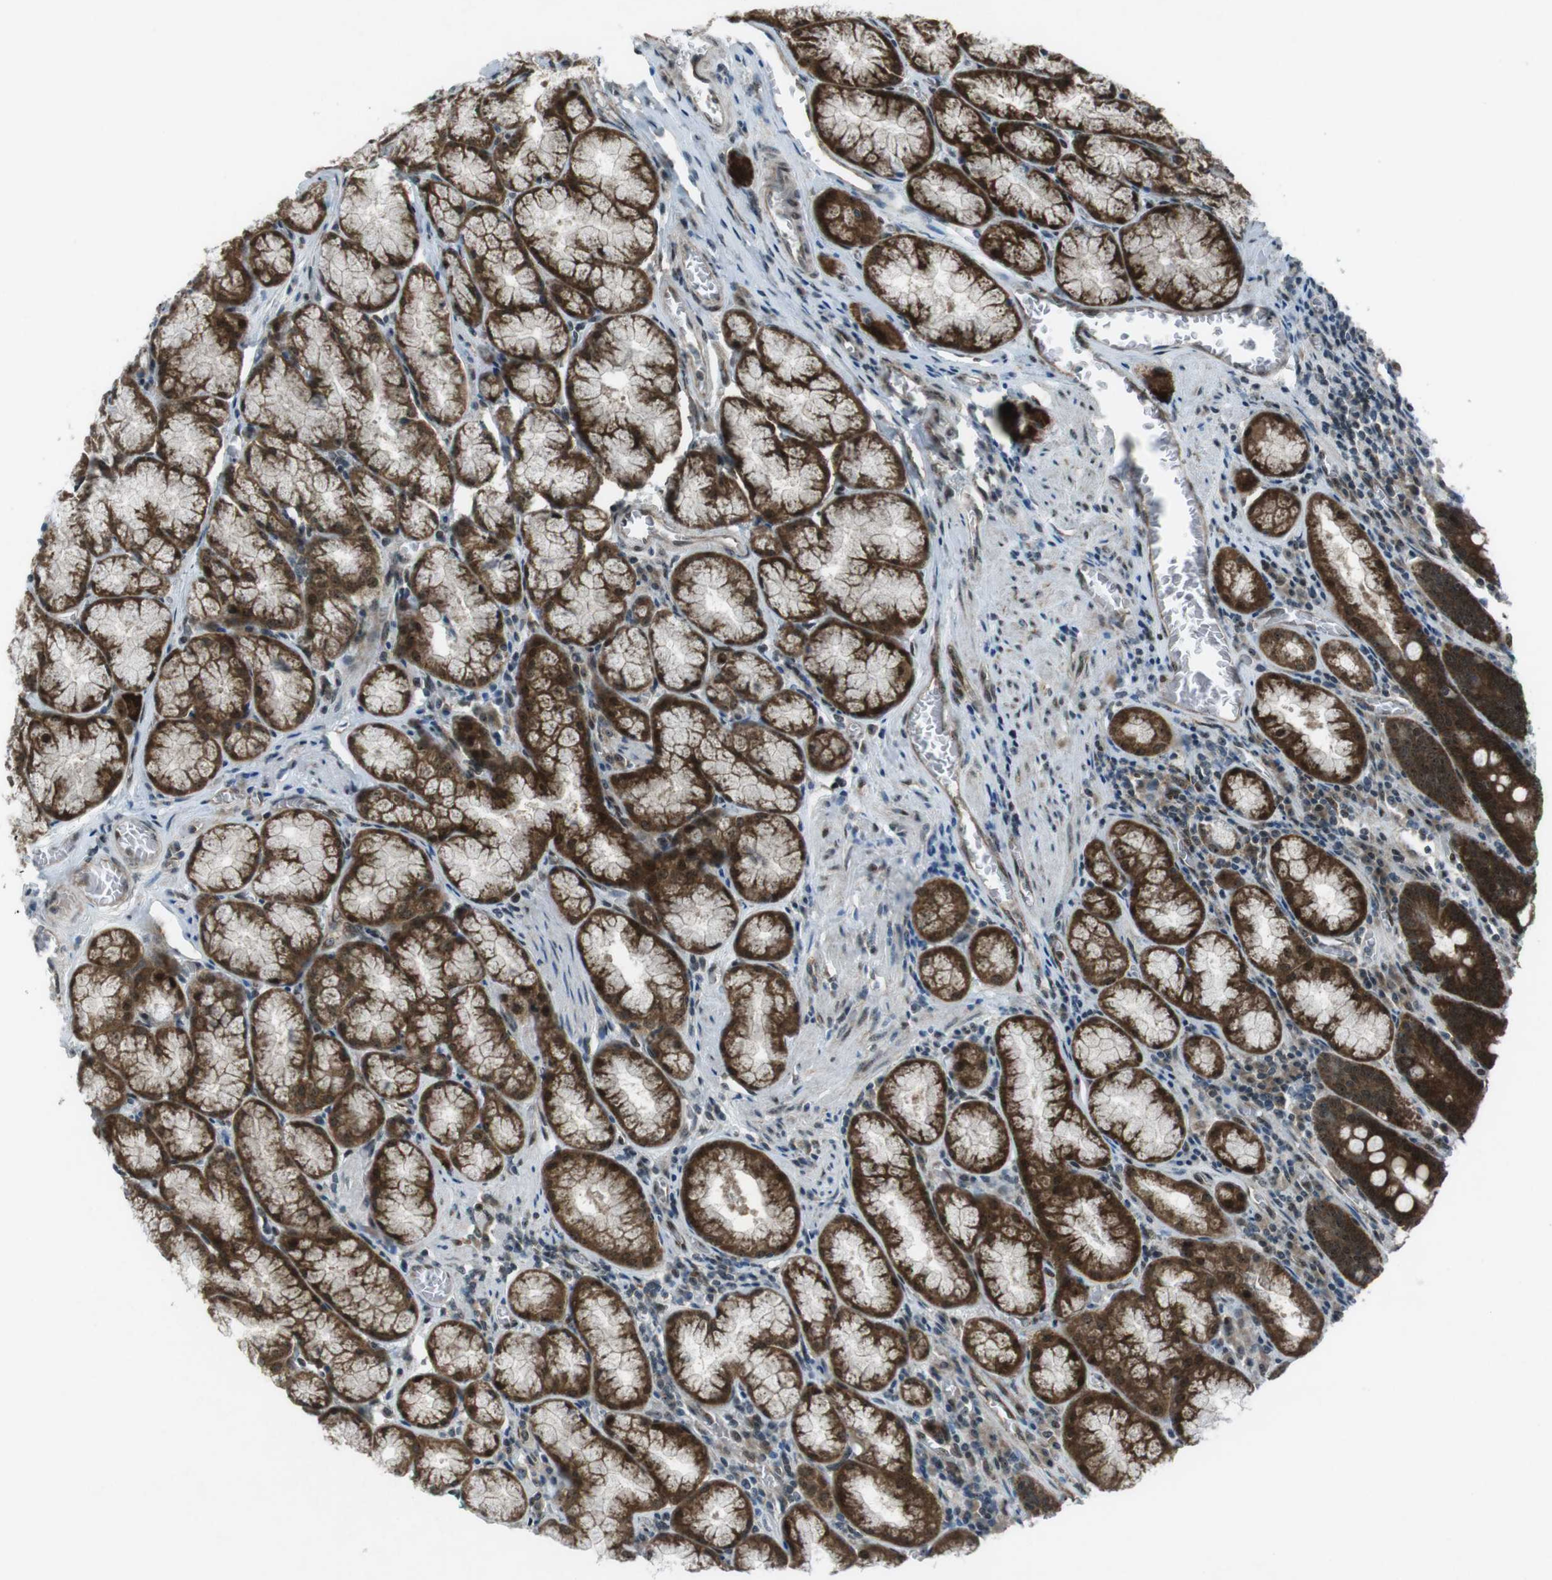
{"staining": {"intensity": "strong", "quantity": ">75%", "location": "cytoplasmic/membranous,nuclear"}, "tissue": "stomach", "cell_type": "Glandular cells", "image_type": "normal", "snomed": [{"axis": "morphology", "description": "Normal tissue, NOS"}, {"axis": "topography", "description": "Stomach, lower"}], "caption": "Immunohistochemical staining of benign stomach reveals high levels of strong cytoplasmic/membranous,nuclear expression in about >75% of glandular cells.", "gene": "CSNK1D", "patient": {"sex": "male", "age": 56}}